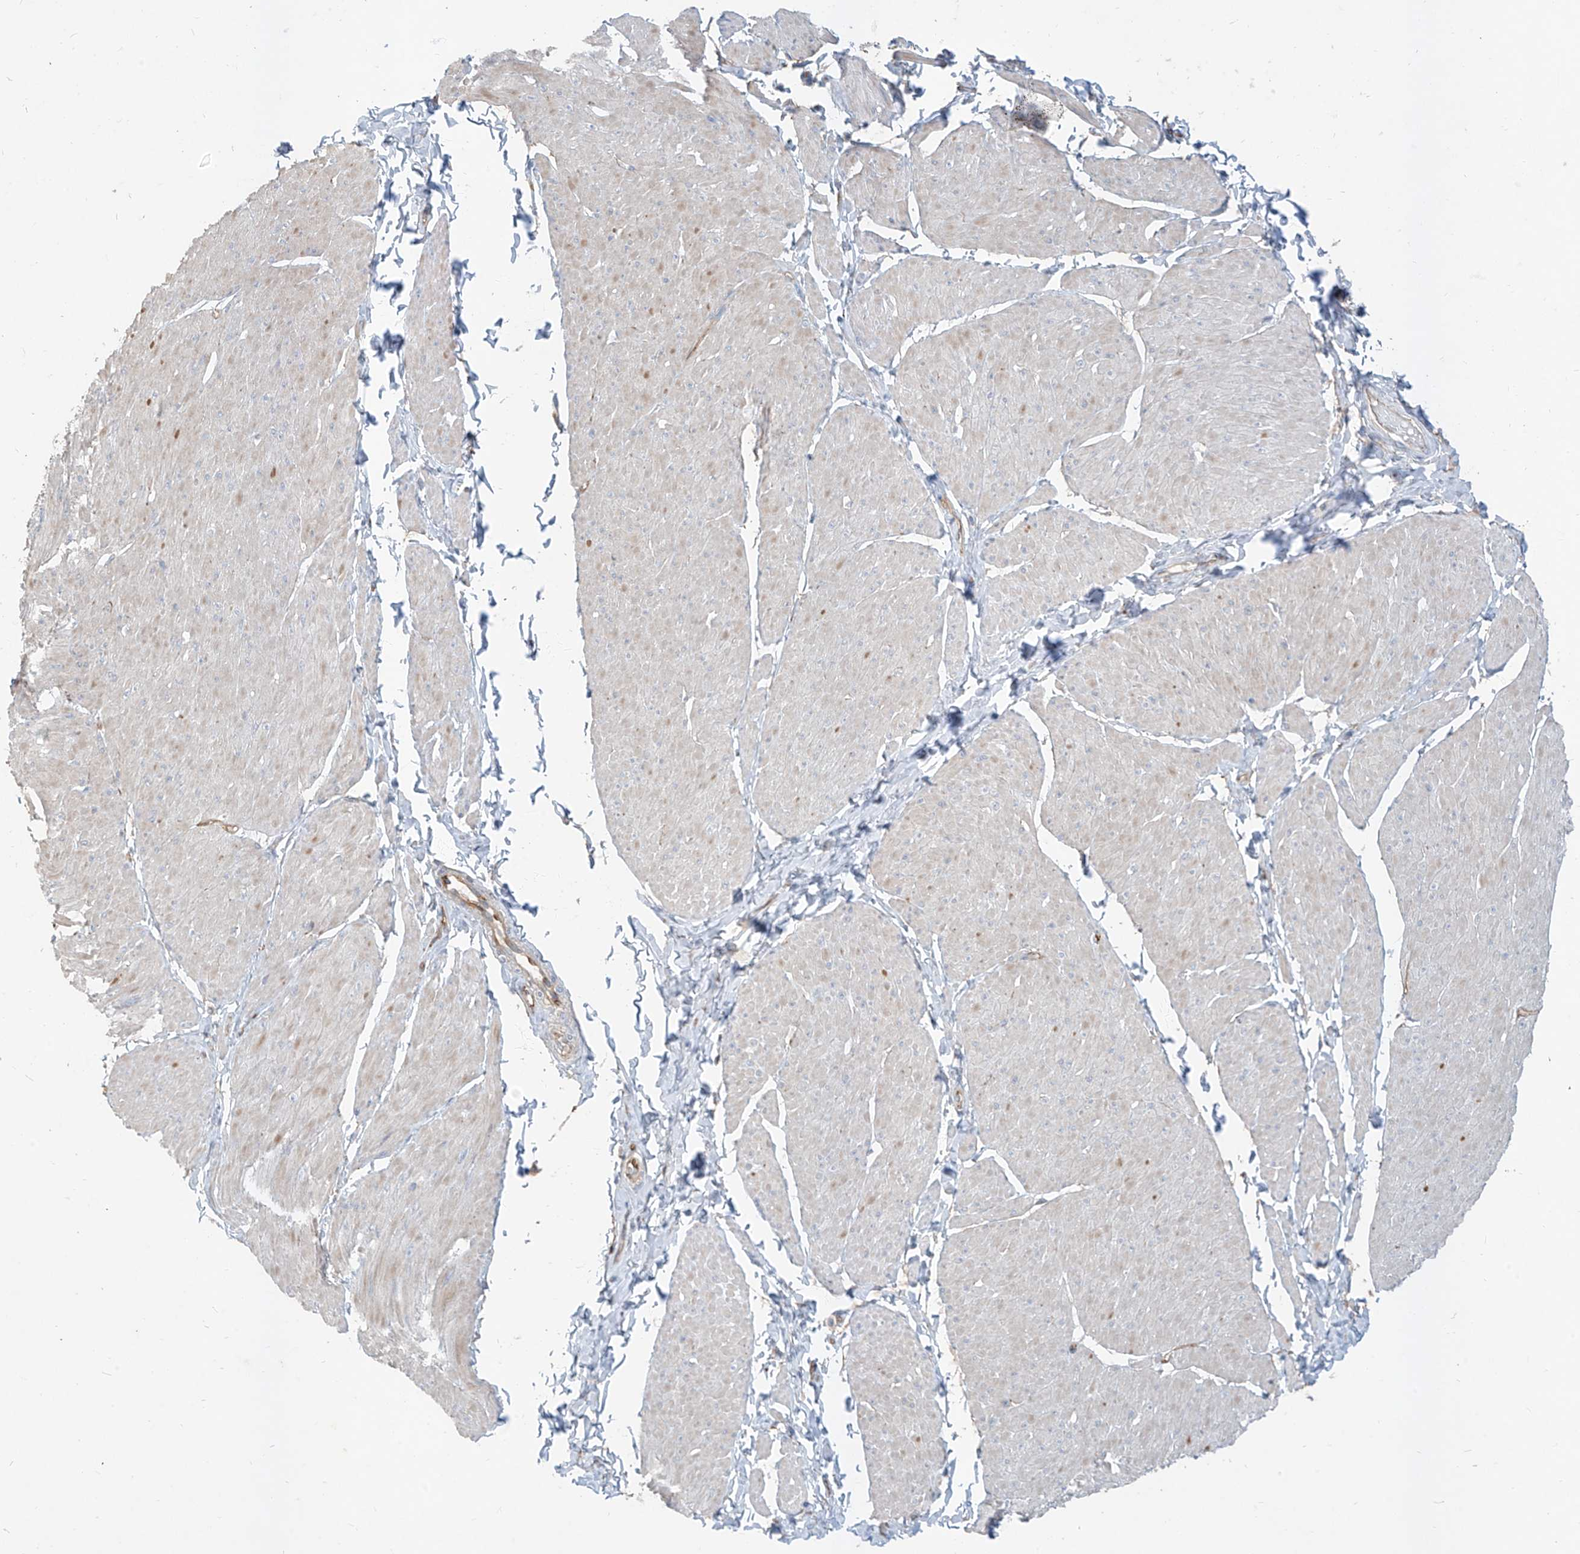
{"staining": {"intensity": "negative", "quantity": "none", "location": "none"}, "tissue": "smooth muscle", "cell_type": "Smooth muscle cells", "image_type": "normal", "snomed": [{"axis": "morphology", "description": "Urothelial carcinoma, High grade"}, {"axis": "topography", "description": "Urinary bladder"}], "caption": "Immunohistochemistry (IHC) image of benign smooth muscle: human smooth muscle stained with DAB (3,3'-diaminobenzidine) shows no significant protein expression in smooth muscle cells.", "gene": "EPHX4", "patient": {"sex": "male", "age": 46}}